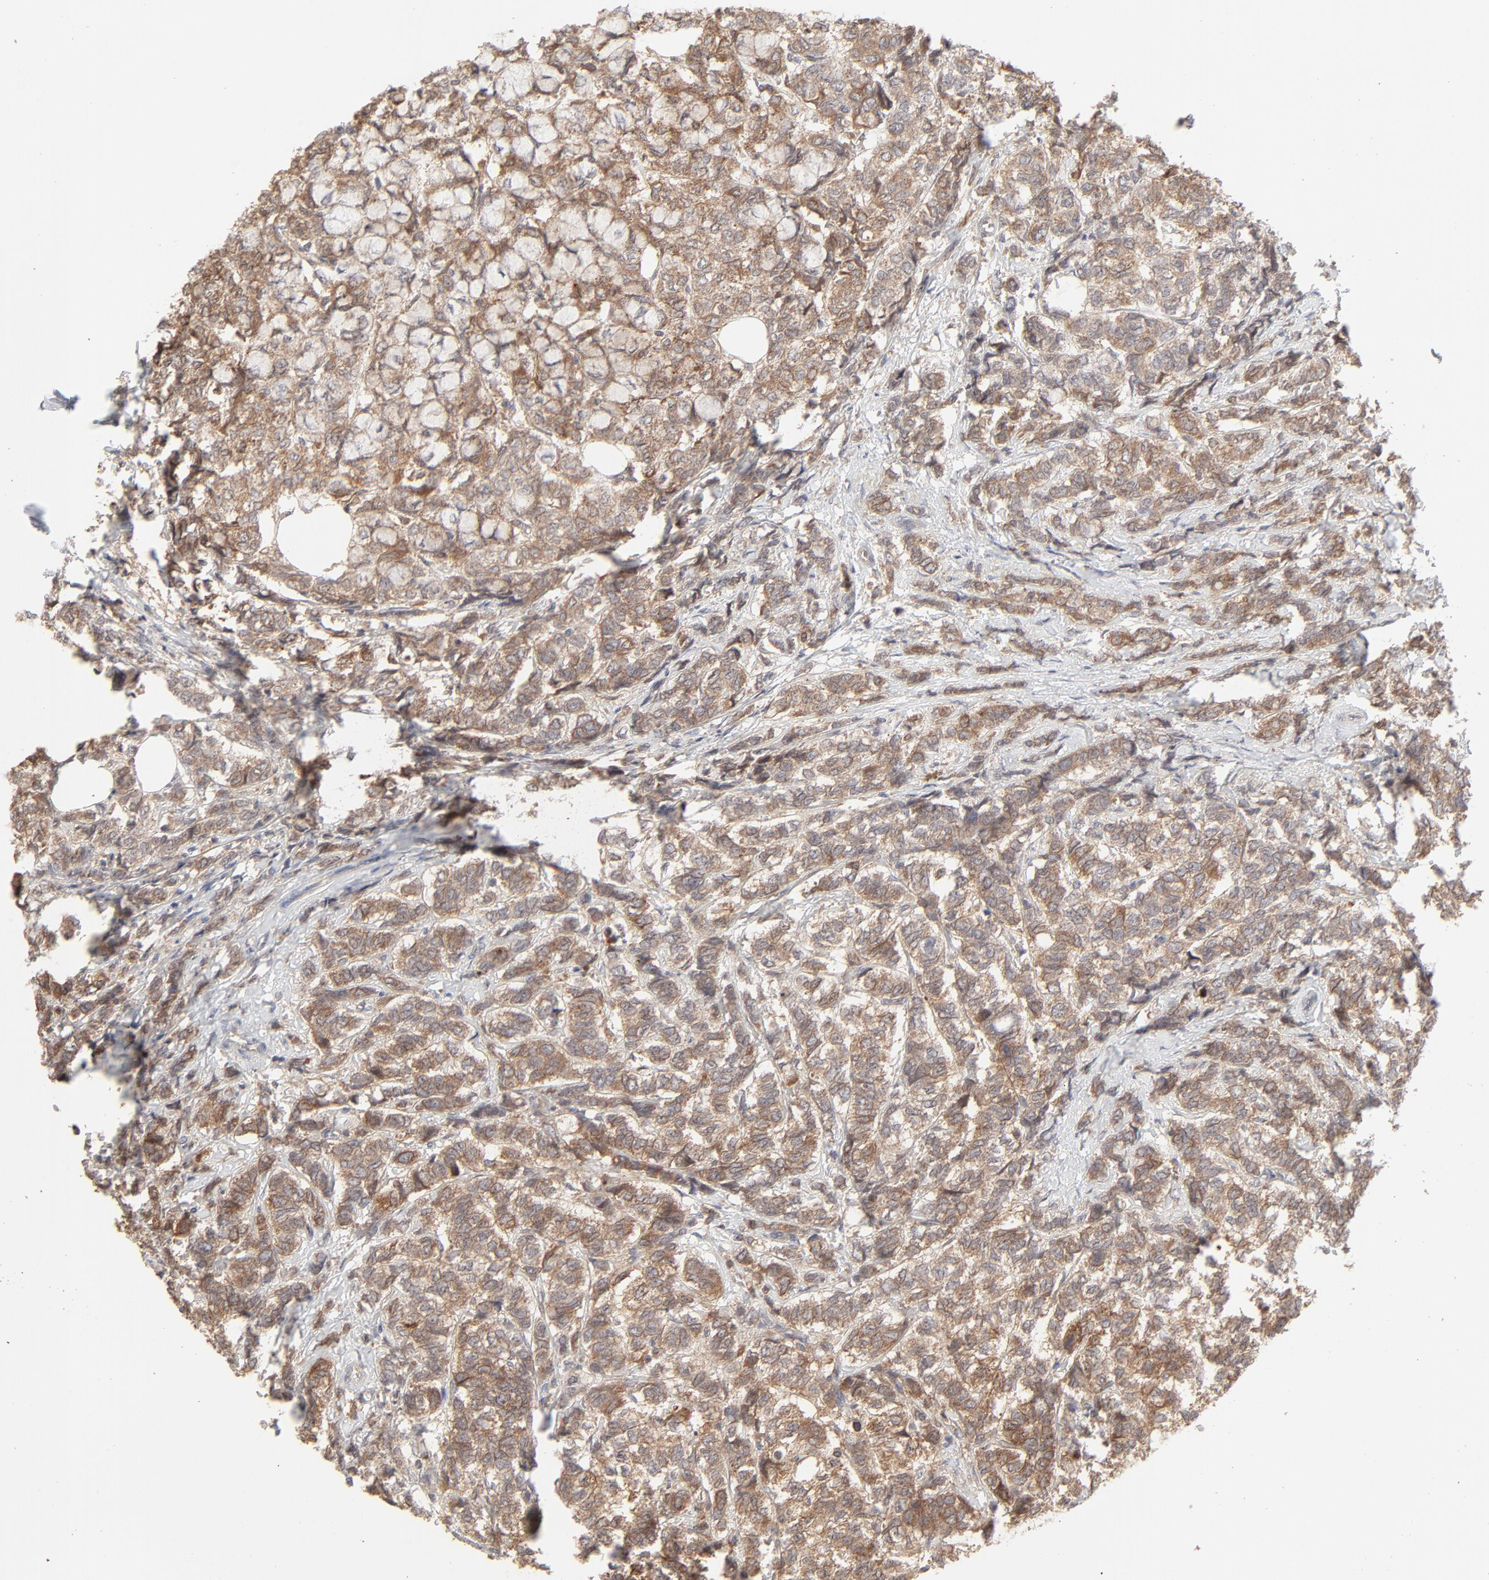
{"staining": {"intensity": "moderate", "quantity": ">75%", "location": "cytoplasmic/membranous"}, "tissue": "breast cancer", "cell_type": "Tumor cells", "image_type": "cancer", "snomed": [{"axis": "morphology", "description": "Lobular carcinoma"}, {"axis": "topography", "description": "Breast"}], "caption": "An immunohistochemistry micrograph of neoplastic tissue is shown. Protein staining in brown shows moderate cytoplasmic/membranous positivity in breast cancer (lobular carcinoma) within tumor cells. The staining was performed using DAB to visualize the protein expression in brown, while the nuclei were stained in blue with hematoxylin (Magnification: 20x).", "gene": "RAB5C", "patient": {"sex": "female", "age": 60}}